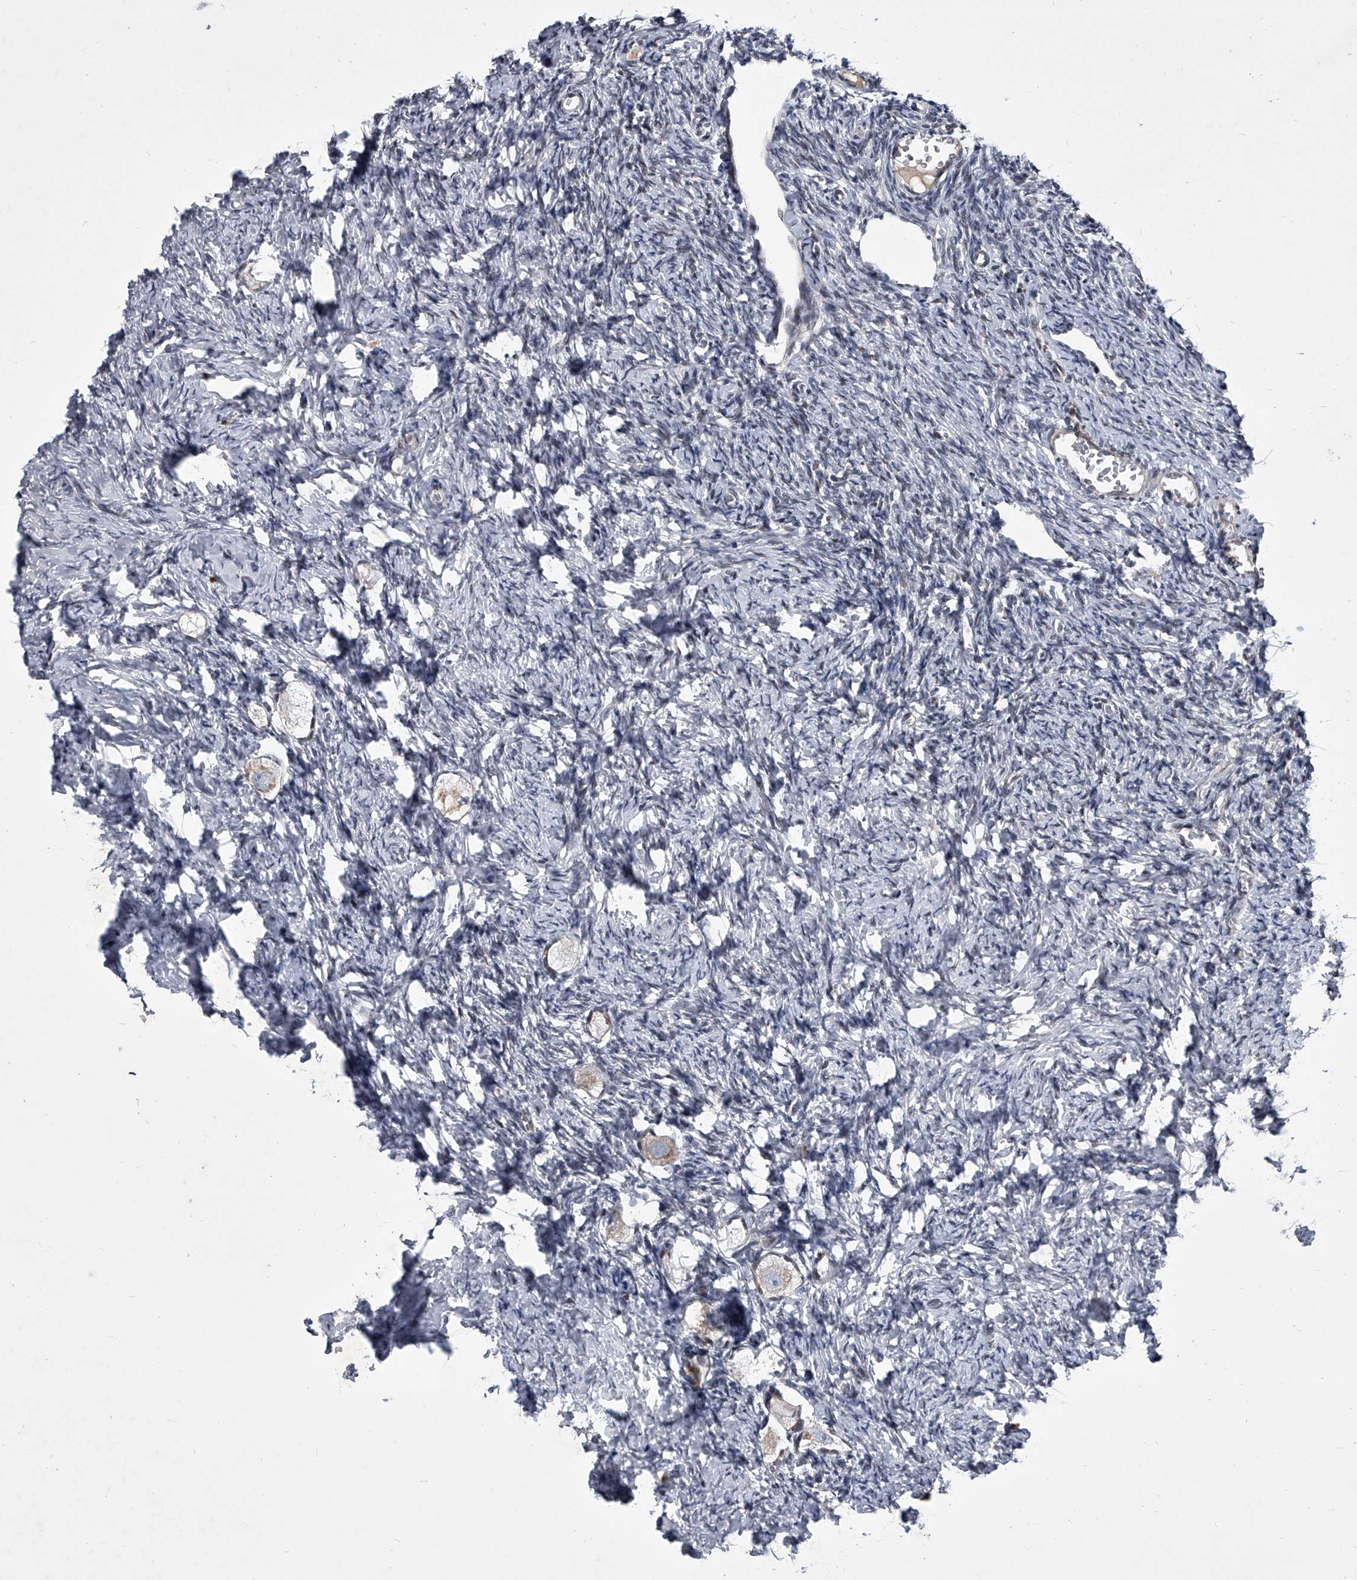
{"staining": {"intensity": "weak", "quantity": "25%-75%", "location": "cytoplasmic/membranous"}, "tissue": "ovary", "cell_type": "Follicle cells", "image_type": "normal", "snomed": [{"axis": "morphology", "description": "Normal tissue, NOS"}, {"axis": "topography", "description": "Ovary"}], "caption": "Ovary stained for a protein (brown) reveals weak cytoplasmic/membranous positive expression in approximately 25%-75% of follicle cells.", "gene": "ZNF76", "patient": {"sex": "female", "age": 27}}